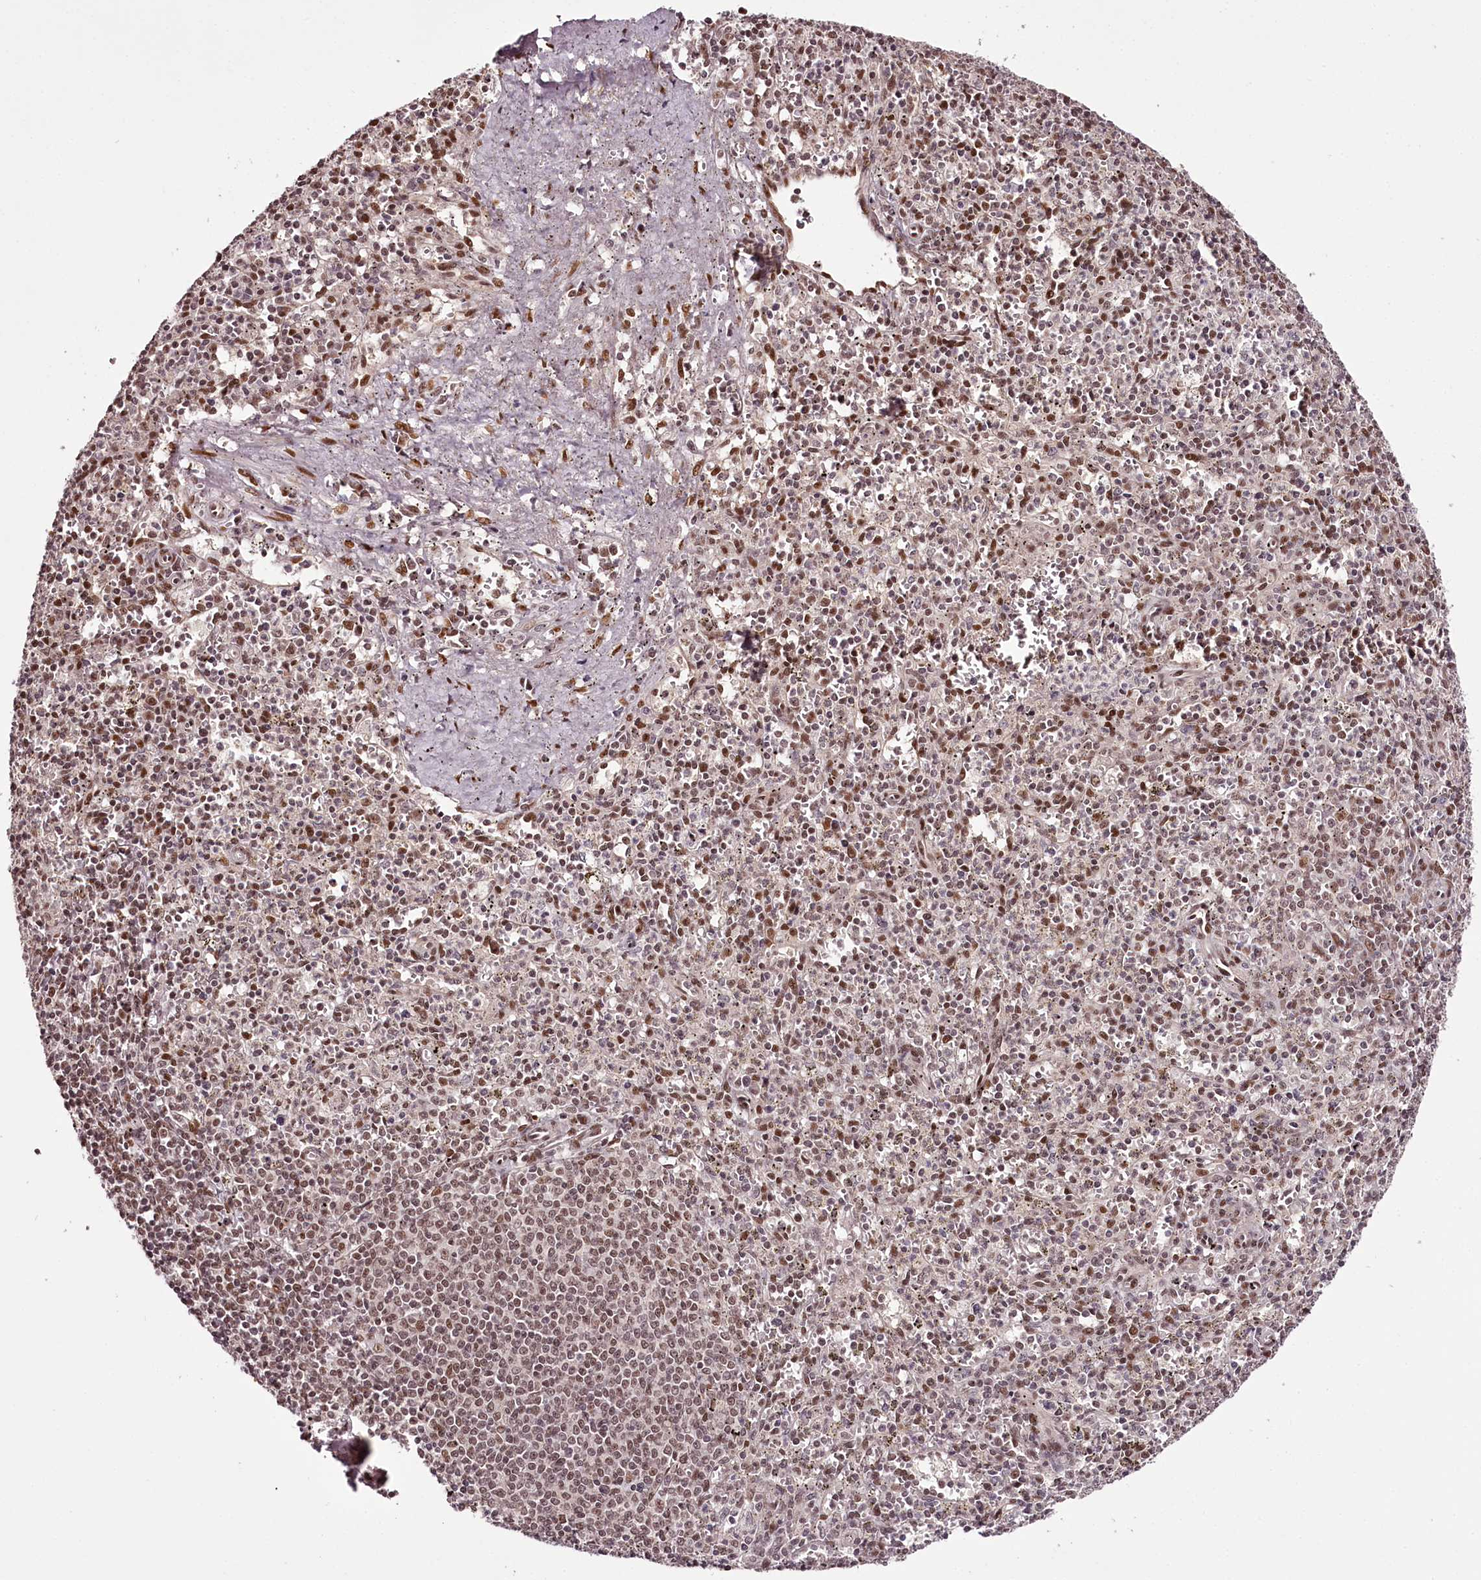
{"staining": {"intensity": "moderate", "quantity": "25%-75%", "location": "nuclear"}, "tissue": "spleen", "cell_type": "Cells in red pulp", "image_type": "normal", "snomed": [{"axis": "morphology", "description": "Normal tissue, NOS"}, {"axis": "topography", "description": "Spleen"}], "caption": "The histopathology image reveals staining of normal spleen, revealing moderate nuclear protein expression (brown color) within cells in red pulp. (IHC, brightfield microscopy, high magnification).", "gene": "TTC33", "patient": {"sex": "male", "age": 72}}